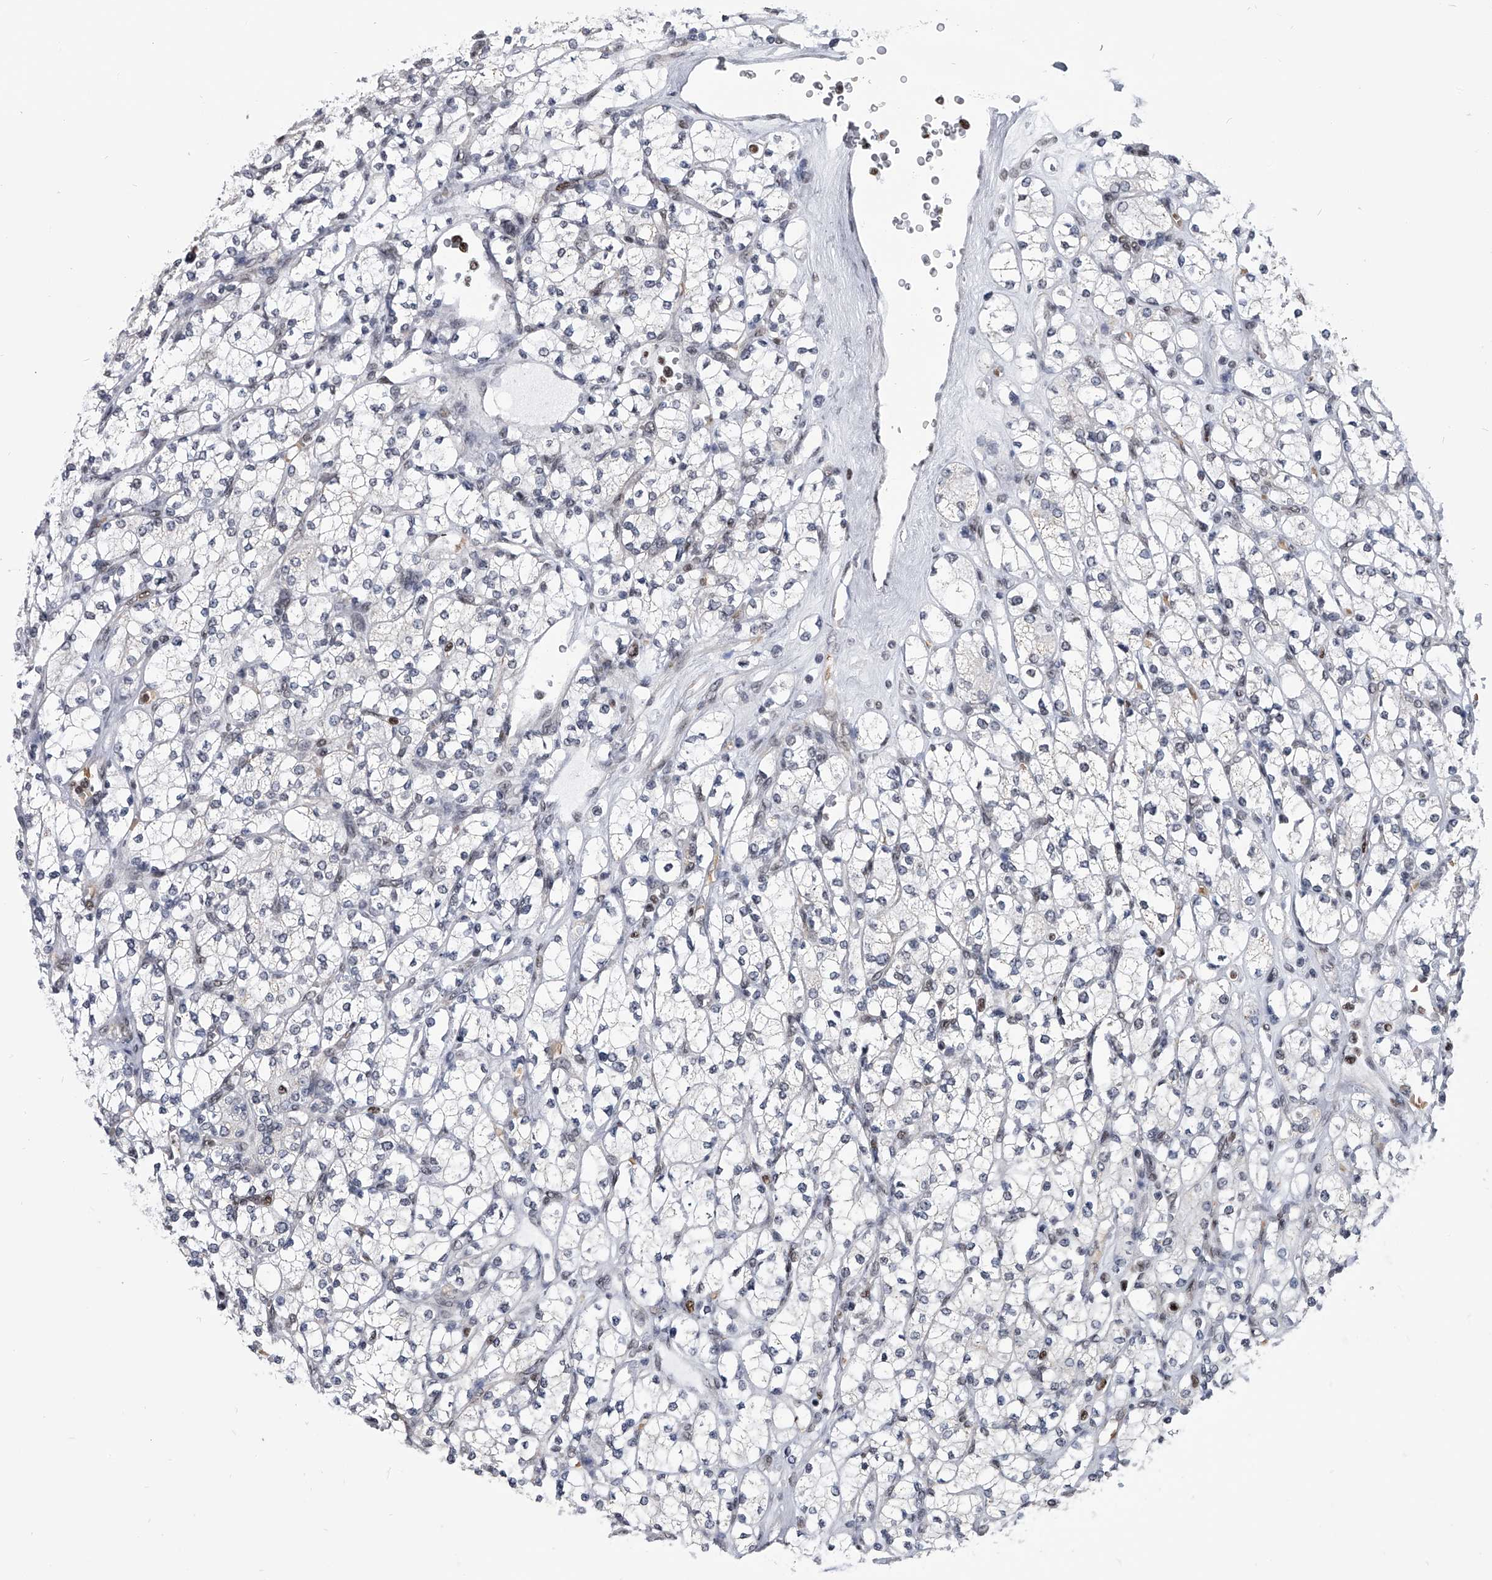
{"staining": {"intensity": "weak", "quantity": "<25%", "location": "nuclear"}, "tissue": "renal cancer", "cell_type": "Tumor cells", "image_type": "cancer", "snomed": [{"axis": "morphology", "description": "Adenocarcinoma, NOS"}, {"axis": "topography", "description": "Kidney"}], "caption": "Immunohistochemical staining of human adenocarcinoma (renal) reveals no significant positivity in tumor cells.", "gene": "SIM2", "patient": {"sex": "male", "age": 77}}